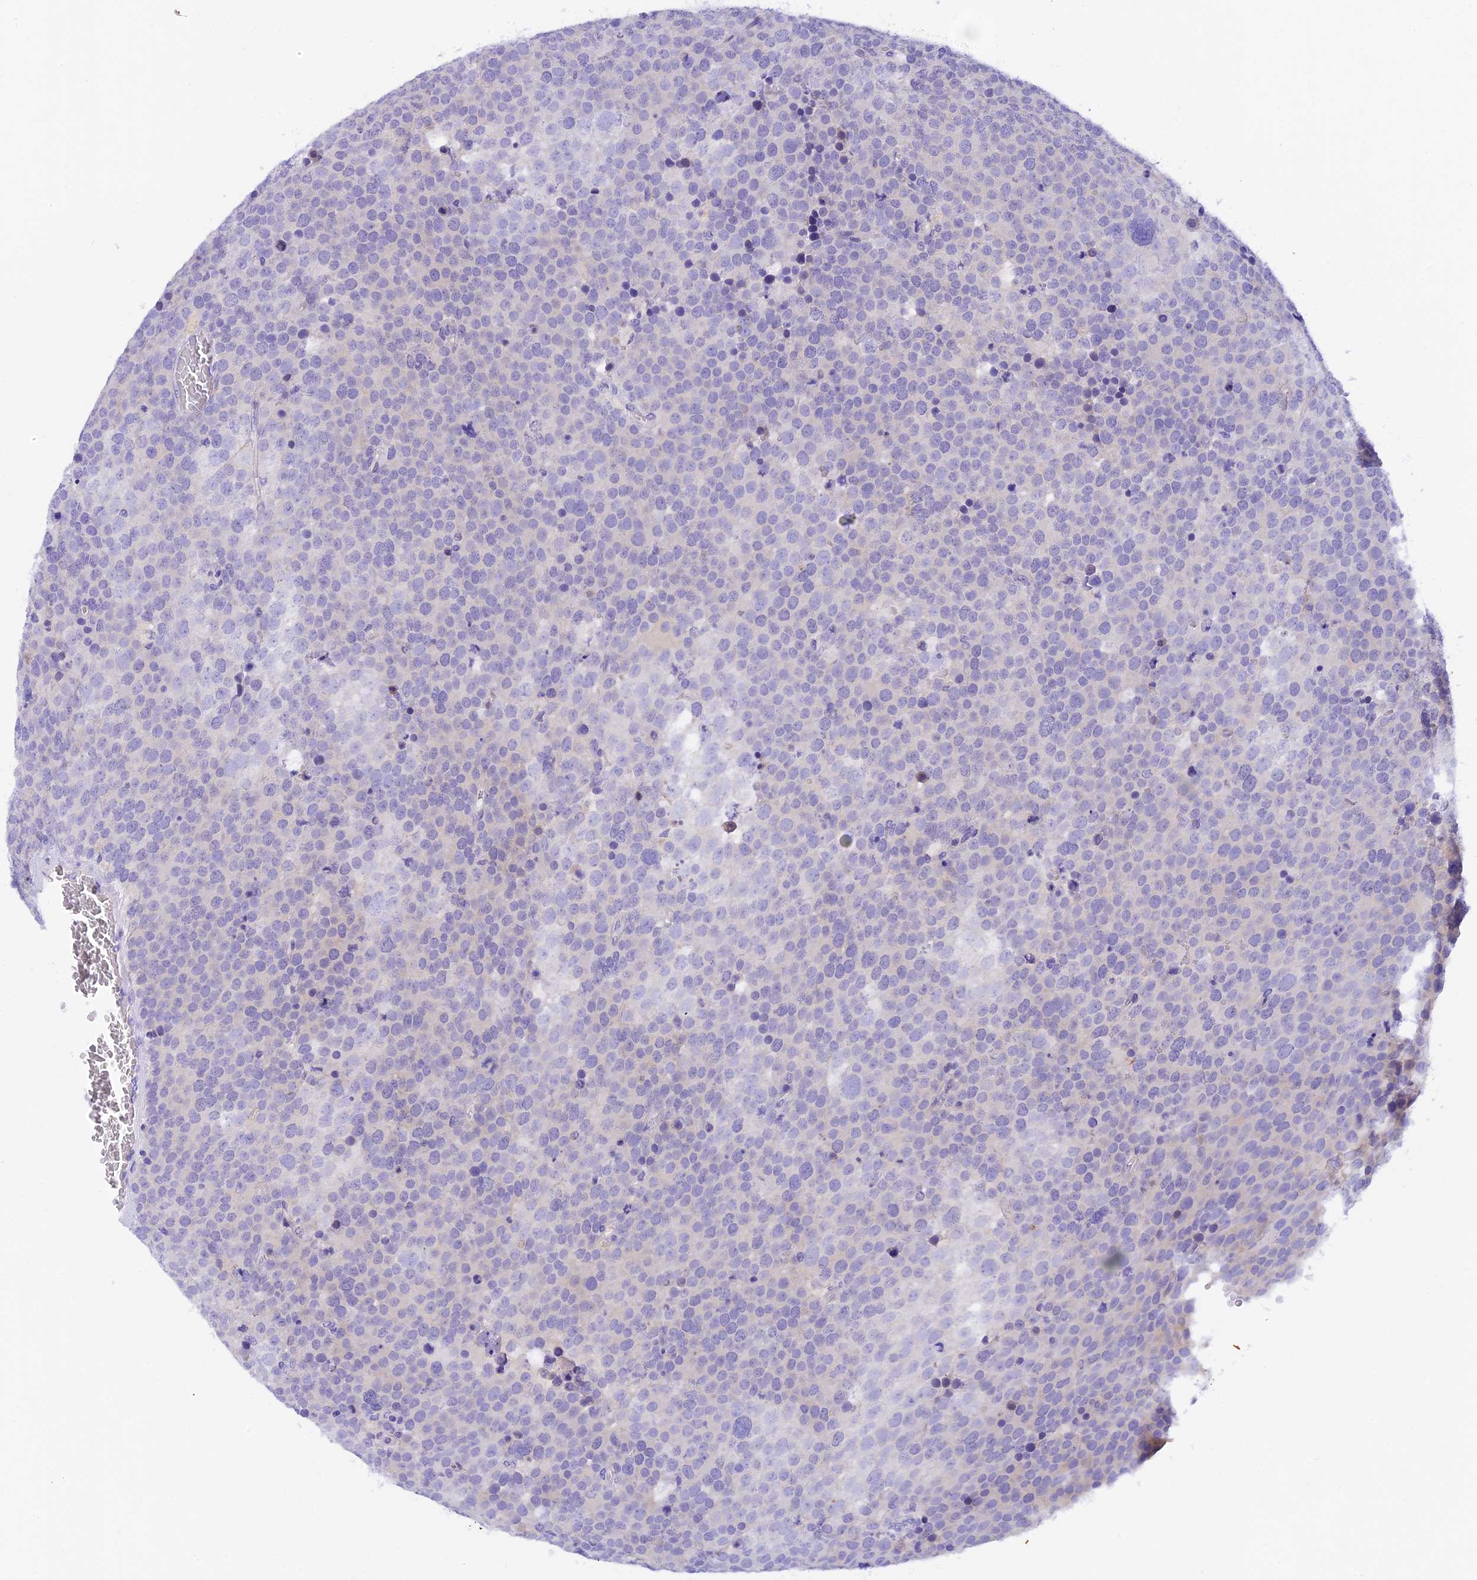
{"staining": {"intensity": "negative", "quantity": "none", "location": "none"}, "tissue": "testis cancer", "cell_type": "Tumor cells", "image_type": "cancer", "snomed": [{"axis": "morphology", "description": "Seminoma, NOS"}, {"axis": "topography", "description": "Testis"}], "caption": "A micrograph of testis cancer (seminoma) stained for a protein demonstrates no brown staining in tumor cells.", "gene": "COL6A5", "patient": {"sex": "male", "age": 71}}